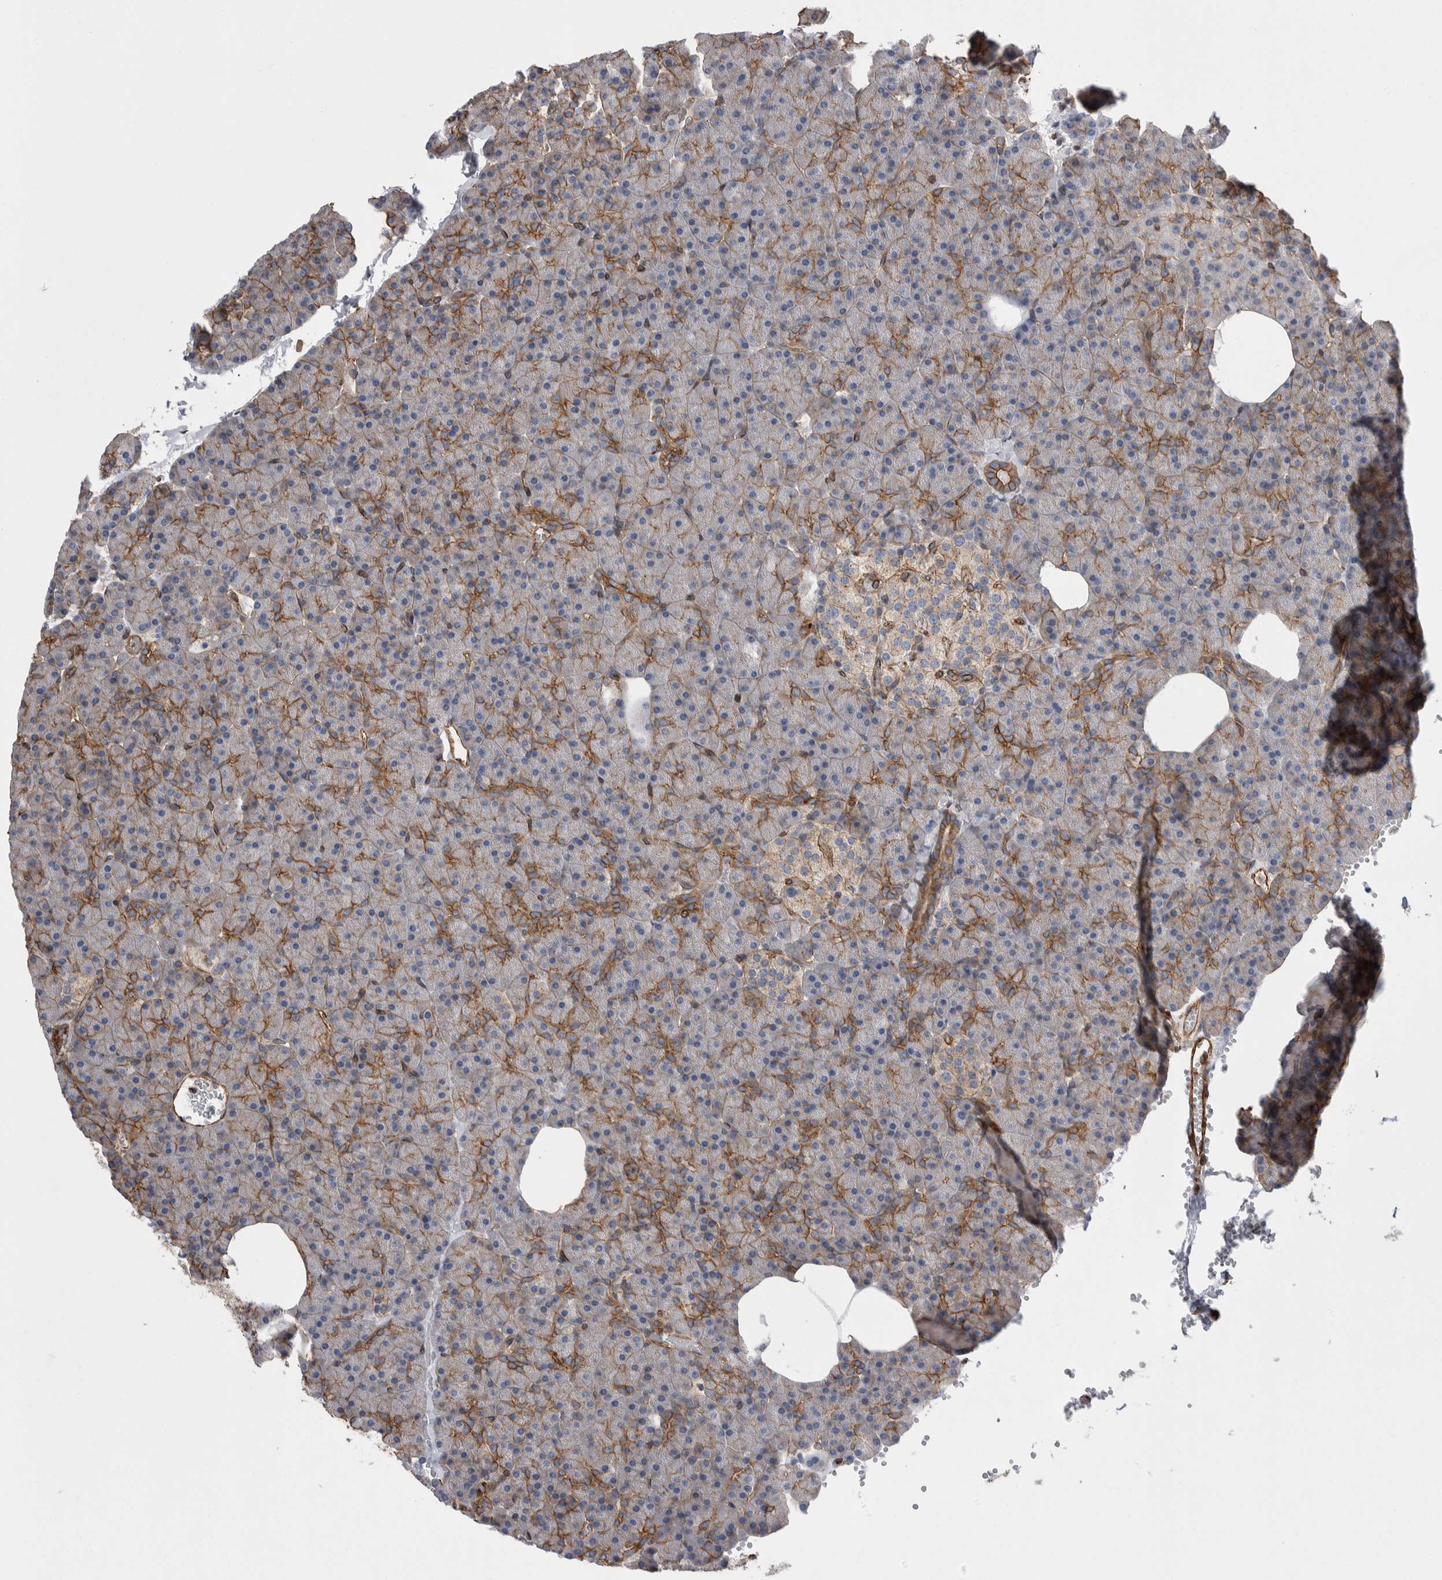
{"staining": {"intensity": "moderate", "quantity": "25%-75%", "location": "cytoplasmic/membranous"}, "tissue": "pancreas", "cell_type": "Exocrine glandular cells", "image_type": "normal", "snomed": [{"axis": "morphology", "description": "Normal tissue, NOS"}, {"axis": "morphology", "description": "Carcinoid, malignant, NOS"}, {"axis": "topography", "description": "Pancreas"}], "caption": "Moderate cytoplasmic/membranous protein positivity is present in about 25%-75% of exocrine glandular cells in pancreas. The protein is shown in brown color, while the nuclei are stained blue.", "gene": "KIF12", "patient": {"sex": "female", "age": 35}}